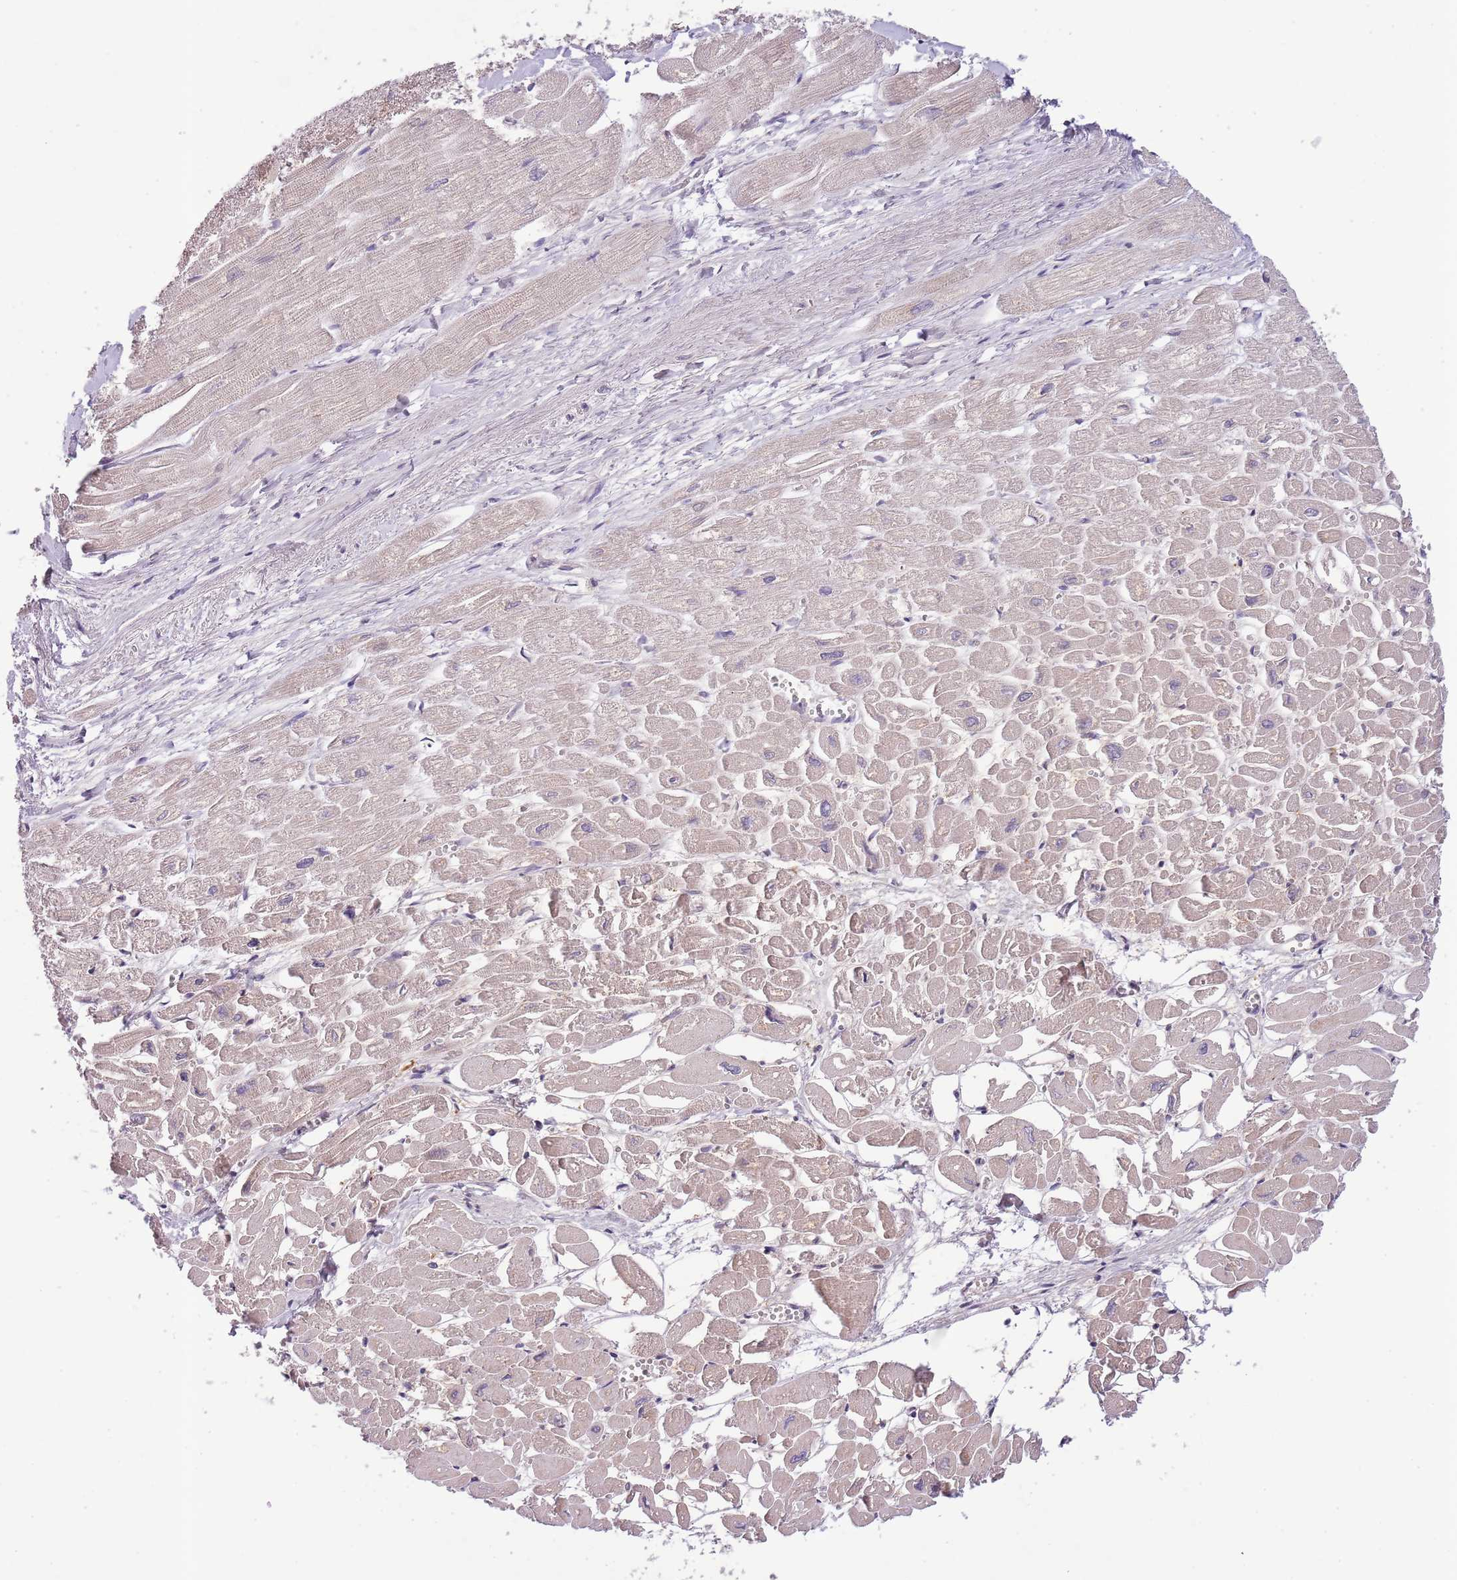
{"staining": {"intensity": "moderate", "quantity": ">75%", "location": "cytoplasmic/membranous"}, "tissue": "heart muscle", "cell_type": "Cardiomyocytes", "image_type": "normal", "snomed": [{"axis": "morphology", "description": "Normal tissue, NOS"}, {"axis": "topography", "description": "Heart"}], "caption": "IHC staining of benign heart muscle, which exhibits medium levels of moderate cytoplasmic/membranous positivity in about >75% of cardiomyocytes indicating moderate cytoplasmic/membranous protein positivity. The staining was performed using DAB (3,3'-diaminobenzidine) (brown) for protein detection and nuclei were counterstained in hematoxylin (blue).", "gene": "ZNF658", "patient": {"sex": "male", "age": 54}}